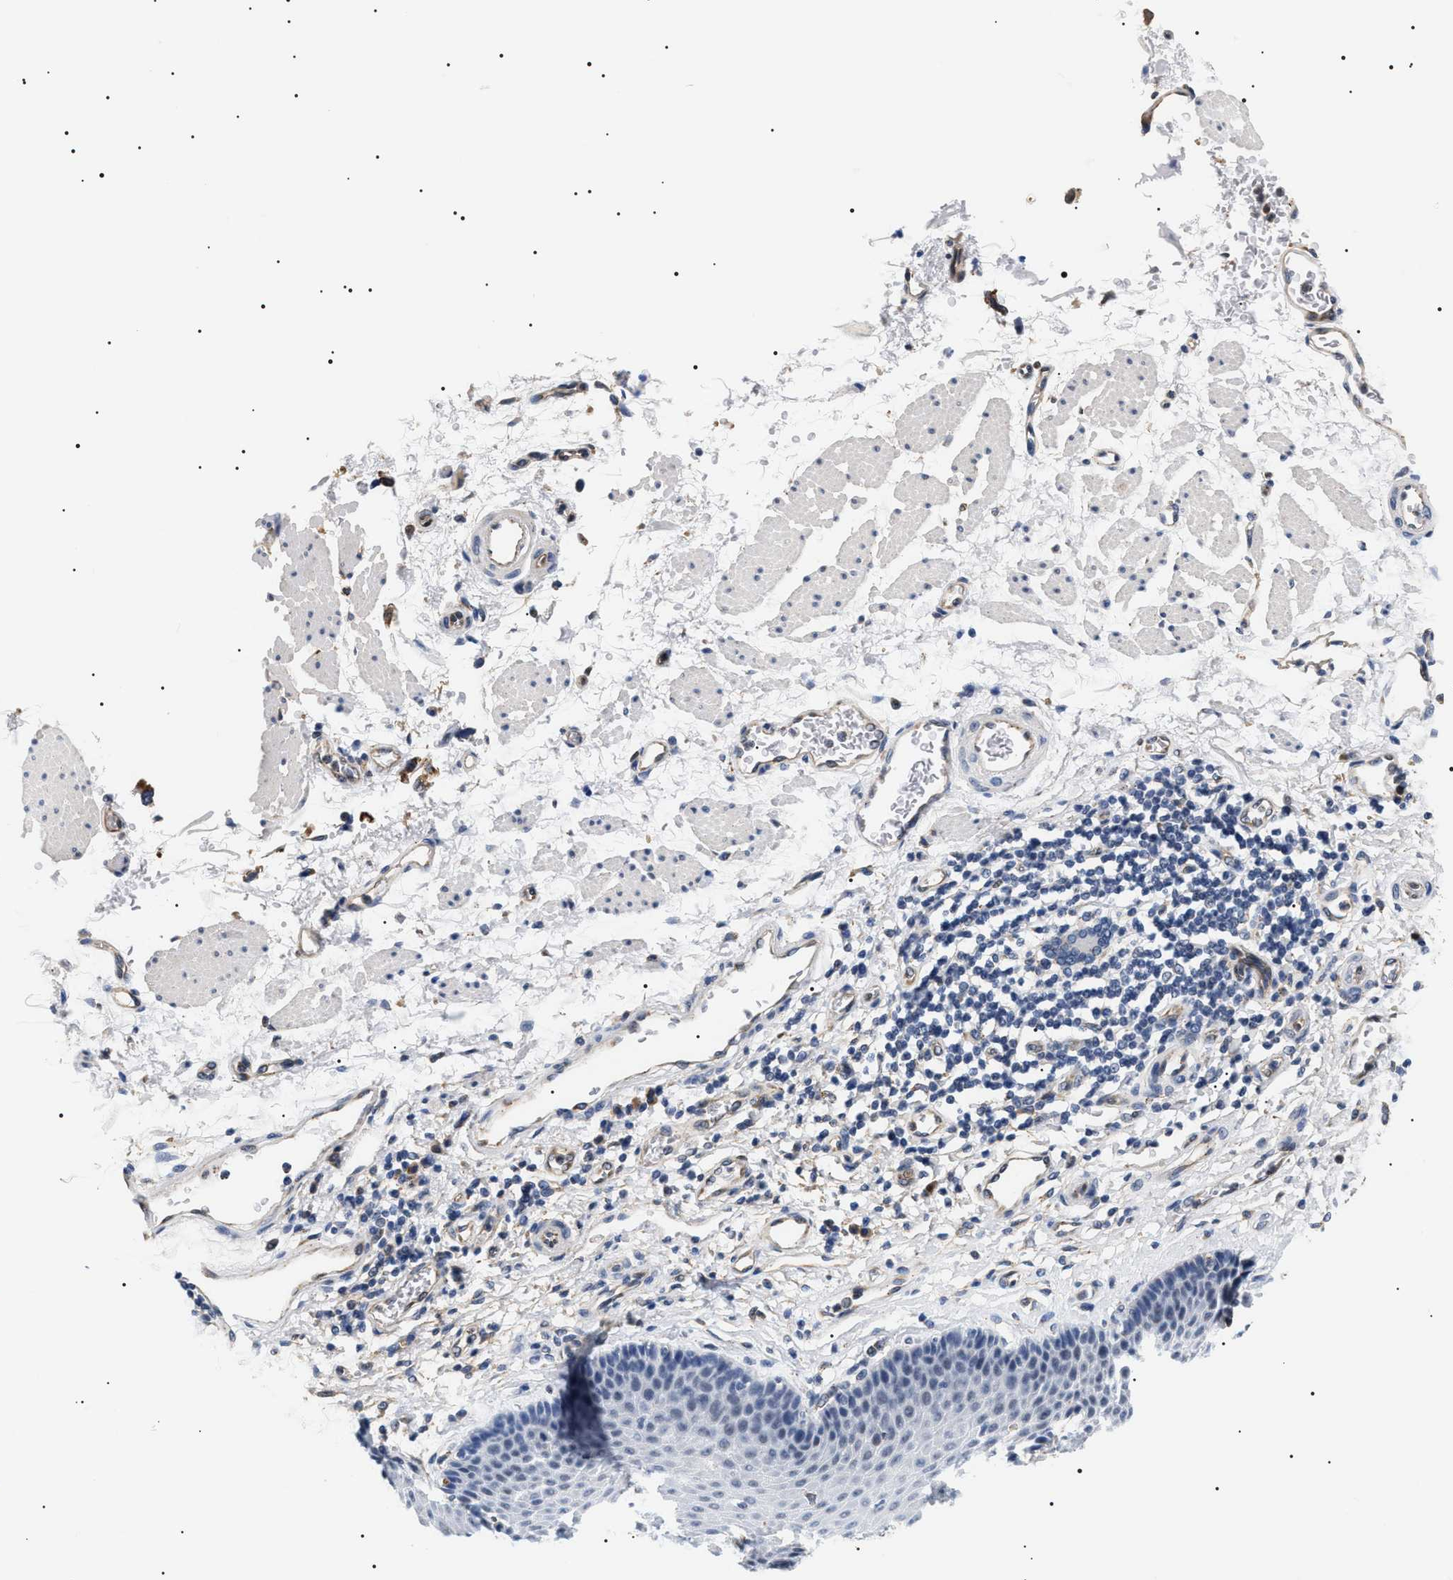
{"staining": {"intensity": "negative", "quantity": "none", "location": "none"}, "tissue": "esophagus", "cell_type": "Squamous epithelial cells", "image_type": "normal", "snomed": [{"axis": "morphology", "description": "Normal tissue, NOS"}, {"axis": "topography", "description": "Esophagus"}], "caption": "Image shows no significant protein expression in squamous epithelial cells of unremarkable esophagus. The staining was performed using DAB to visualize the protein expression in brown, while the nuclei were stained in blue with hematoxylin (Magnification: 20x).", "gene": "HSD17B11", "patient": {"sex": "male", "age": 54}}